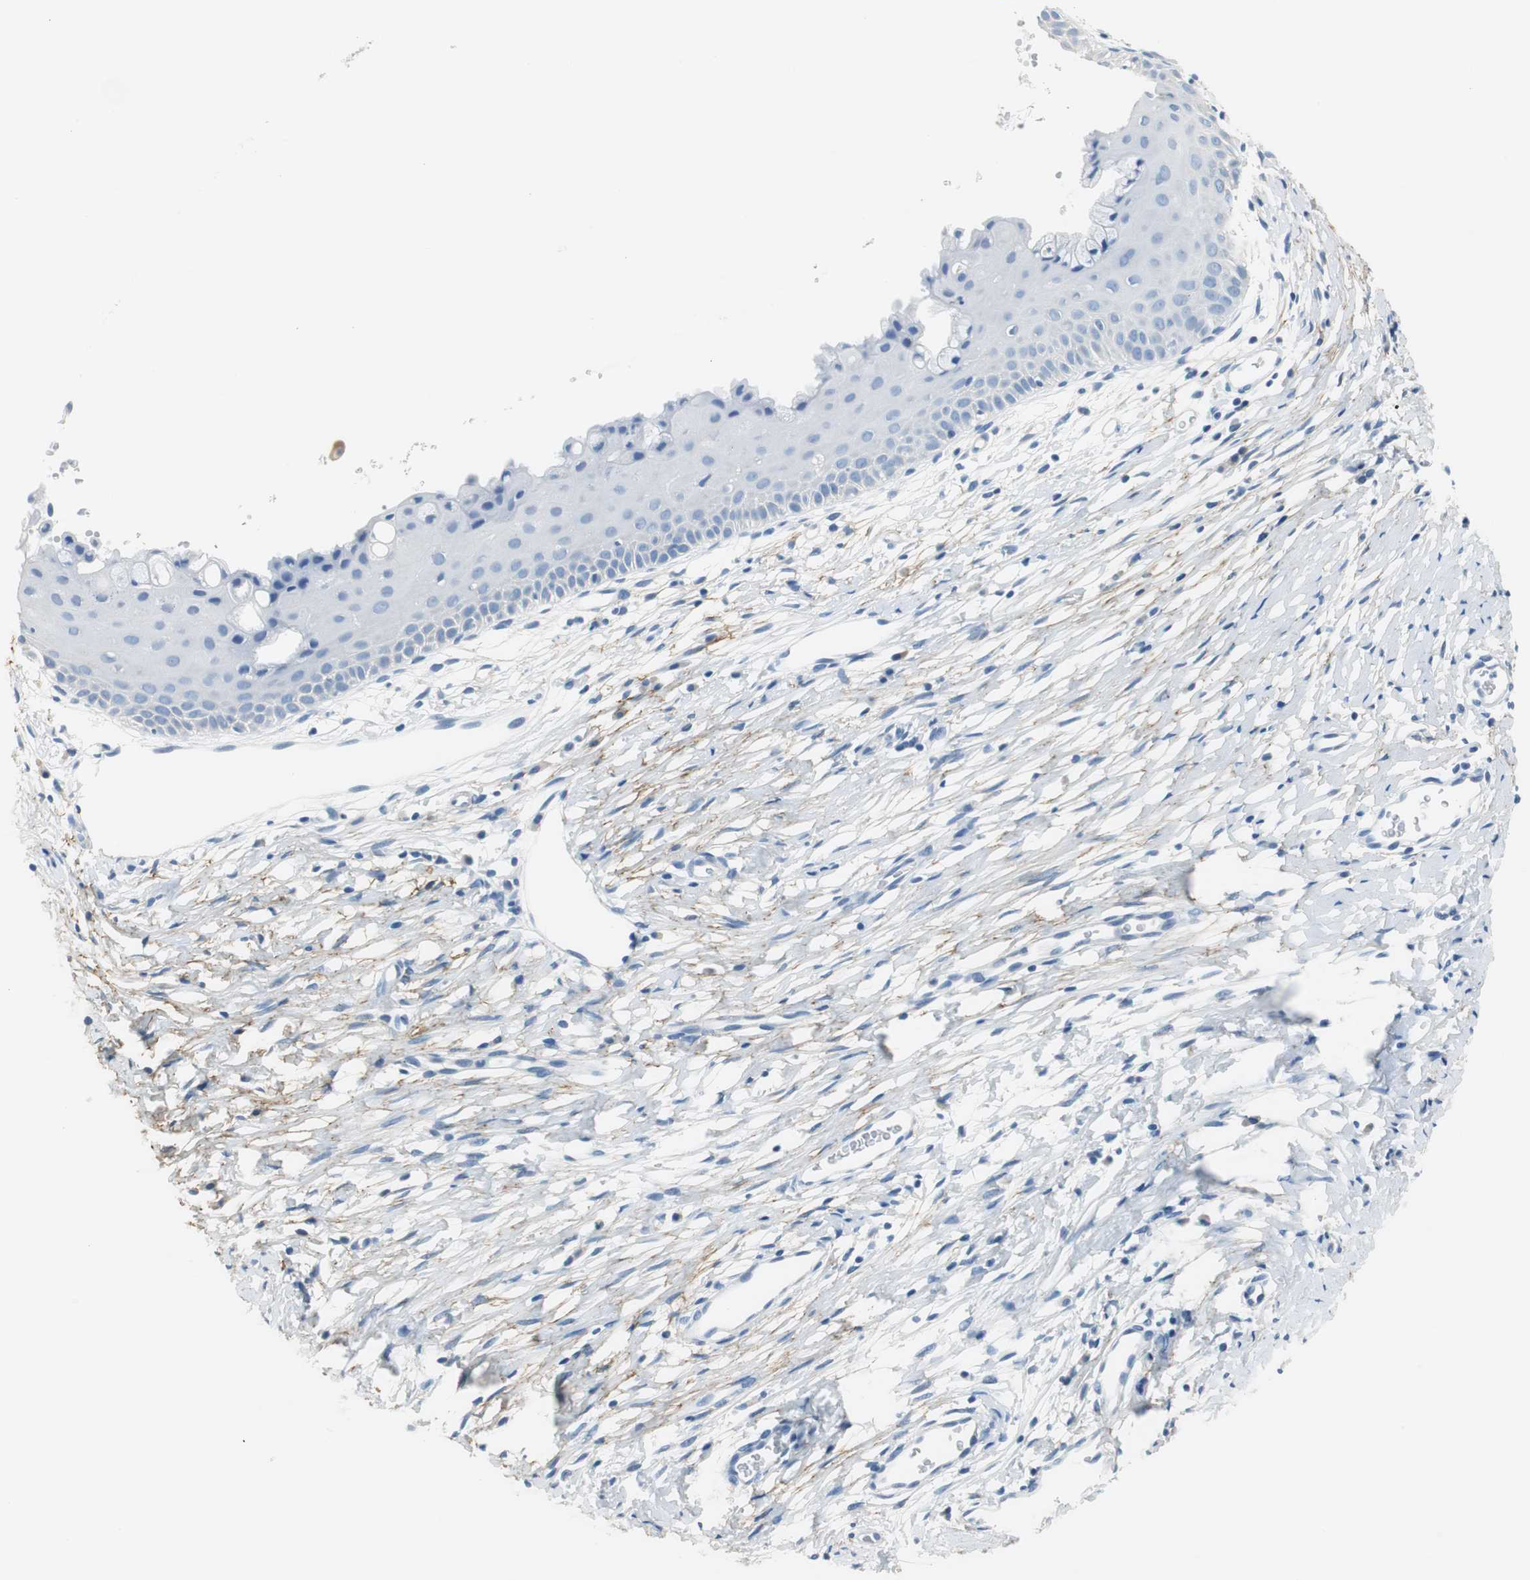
{"staining": {"intensity": "negative", "quantity": "none", "location": "none"}, "tissue": "cervix", "cell_type": "Glandular cells", "image_type": "normal", "snomed": [{"axis": "morphology", "description": "Normal tissue, NOS"}, {"axis": "topography", "description": "Cervix"}], "caption": "Histopathology image shows no protein expression in glandular cells of unremarkable cervix. (DAB IHC with hematoxylin counter stain).", "gene": "MUC7", "patient": {"sex": "female", "age": 39}}